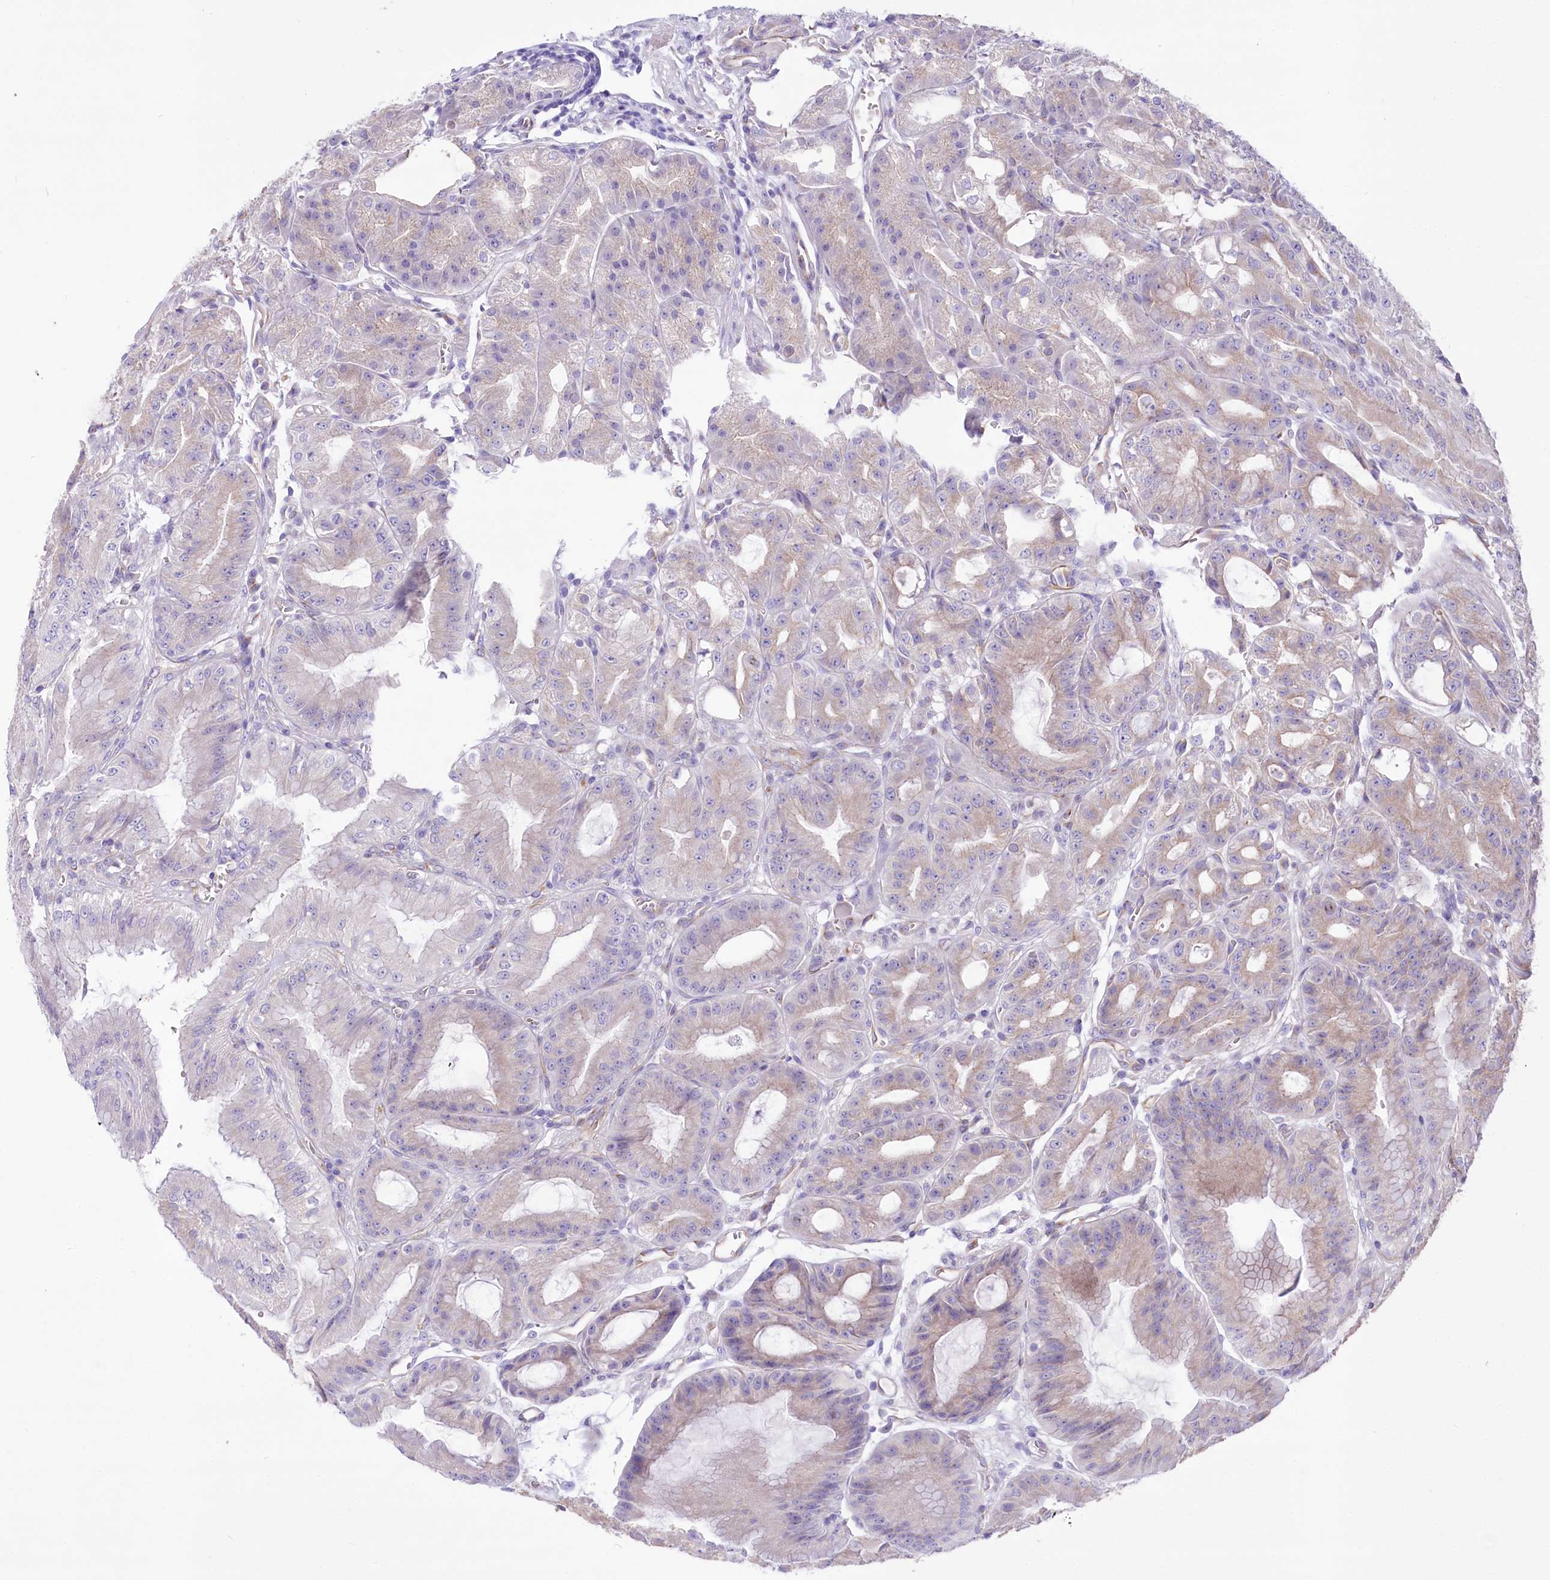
{"staining": {"intensity": "weak", "quantity": "25%-75%", "location": "cytoplasmic/membranous"}, "tissue": "stomach", "cell_type": "Glandular cells", "image_type": "normal", "snomed": [{"axis": "morphology", "description": "Normal tissue, NOS"}, {"axis": "topography", "description": "Stomach, upper"}, {"axis": "topography", "description": "Stomach, lower"}], "caption": "Protein expression analysis of benign stomach shows weak cytoplasmic/membranous expression in approximately 25%-75% of glandular cells.", "gene": "LRRC34", "patient": {"sex": "male", "age": 71}}